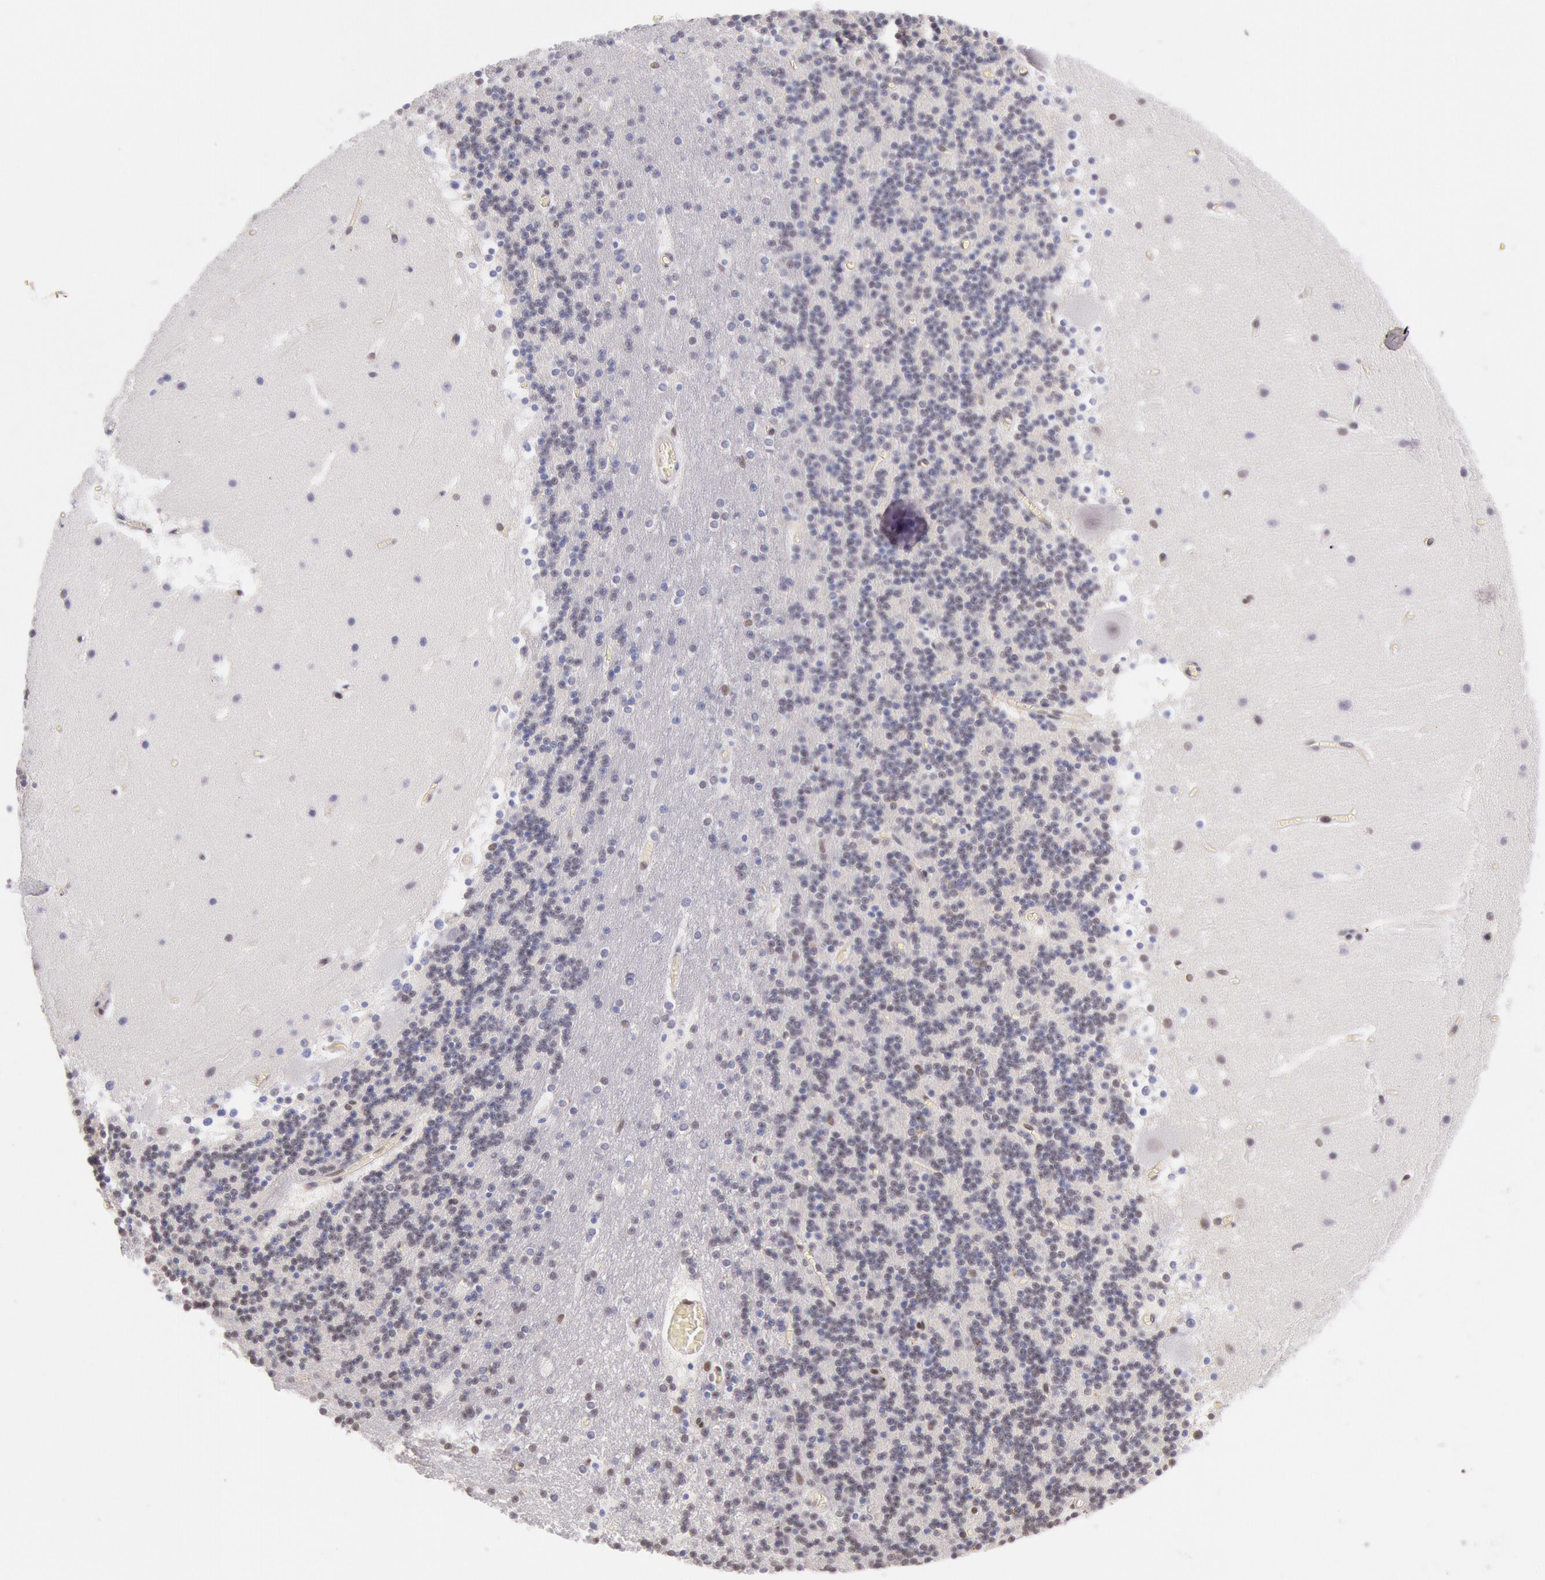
{"staining": {"intensity": "weak", "quantity": "<25%", "location": "nuclear"}, "tissue": "cerebellum", "cell_type": "Cells in granular layer", "image_type": "normal", "snomed": [{"axis": "morphology", "description": "Normal tissue, NOS"}, {"axis": "topography", "description": "Cerebellum"}], "caption": "Immunohistochemistry (IHC) photomicrograph of normal human cerebellum stained for a protein (brown), which demonstrates no expression in cells in granular layer. Nuclei are stained in blue.", "gene": "TASL", "patient": {"sex": "male", "age": 45}}